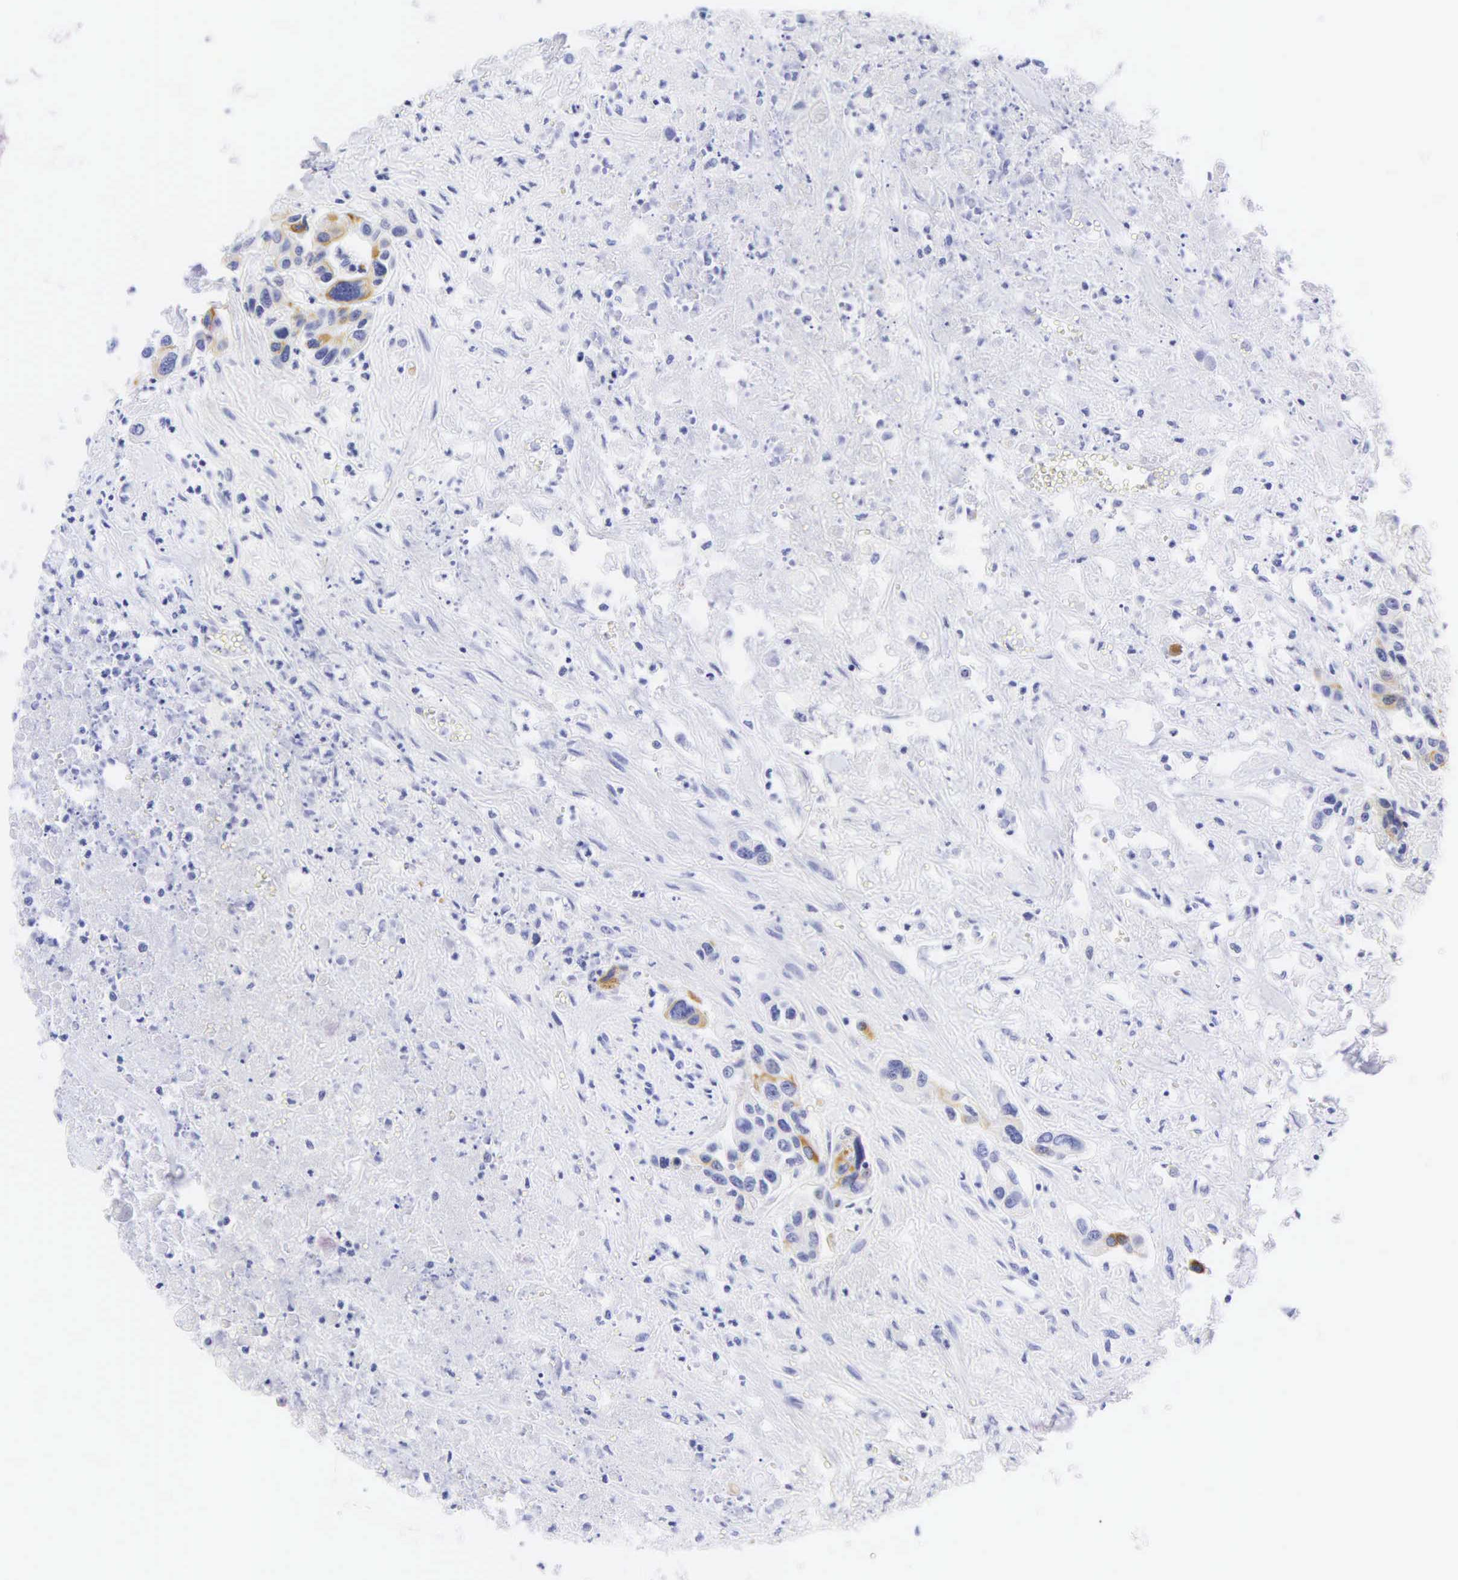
{"staining": {"intensity": "negative", "quantity": "none", "location": "none"}, "tissue": "urothelial cancer", "cell_type": "Tumor cells", "image_type": "cancer", "snomed": [{"axis": "morphology", "description": "Urothelial carcinoma, High grade"}, {"axis": "topography", "description": "Urinary bladder"}], "caption": "Immunohistochemical staining of human high-grade urothelial carcinoma displays no significant positivity in tumor cells. (Brightfield microscopy of DAB IHC at high magnification).", "gene": "KRT20", "patient": {"sex": "male", "age": 86}}